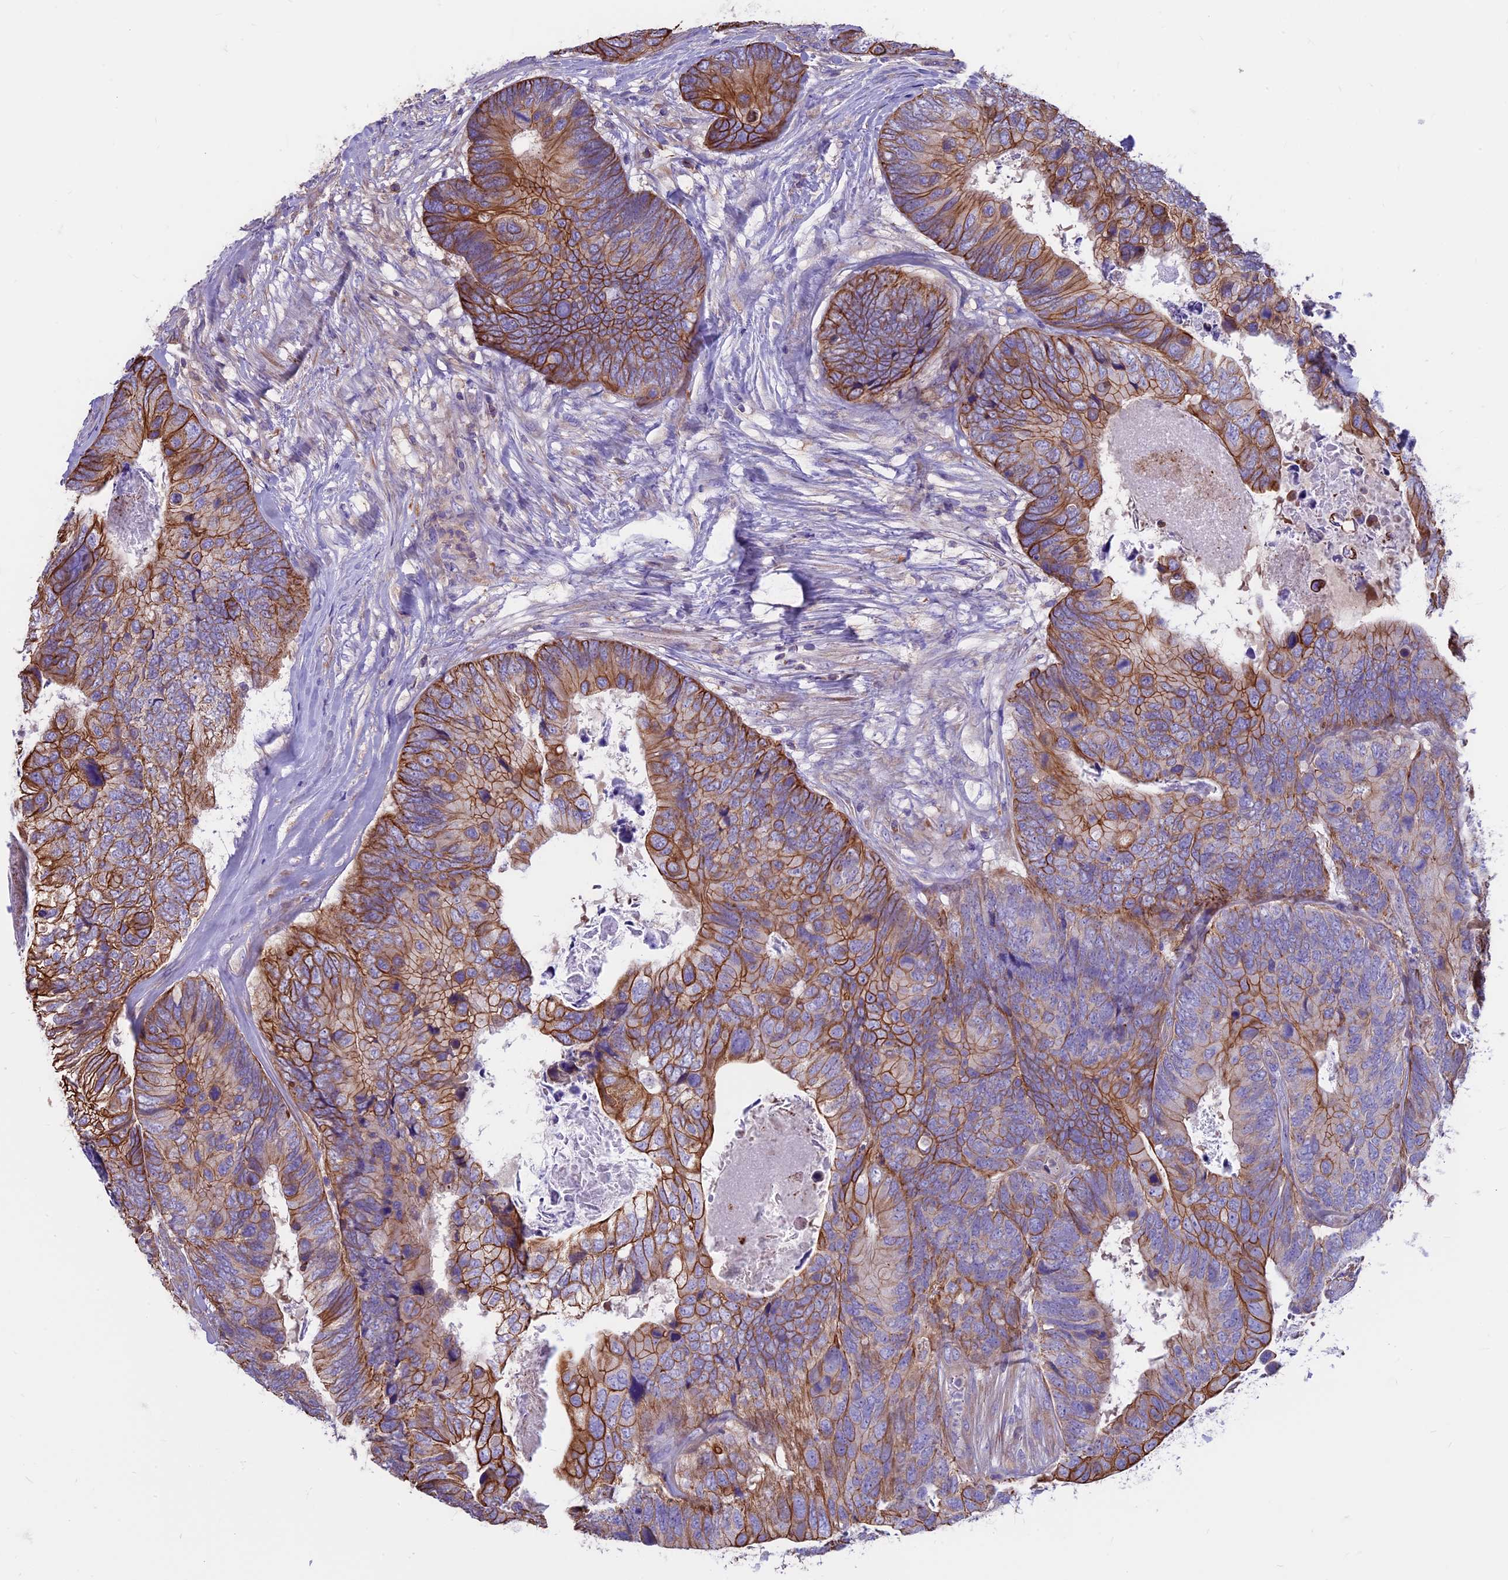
{"staining": {"intensity": "strong", "quantity": "25%-75%", "location": "cytoplasmic/membranous"}, "tissue": "colorectal cancer", "cell_type": "Tumor cells", "image_type": "cancer", "snomed": [{"axis": "morphology", "description": "Adenocarcinoma, NOS"}, {"axis": "topography", "description": "Colon"}], "caption": "The image displays immunohistochemical staining of colorectal cancer (adenocarcinoma). There is strong cytoplasmic/membranous positivity is seen in about 25%-75% of tumor cells. (DAB (3,3'-diaminobenzidine) = brown stain, brightfield microscopy at high magnification).", "gene": "CDAN1", "patient": {"sex": "female", "age": 67}}